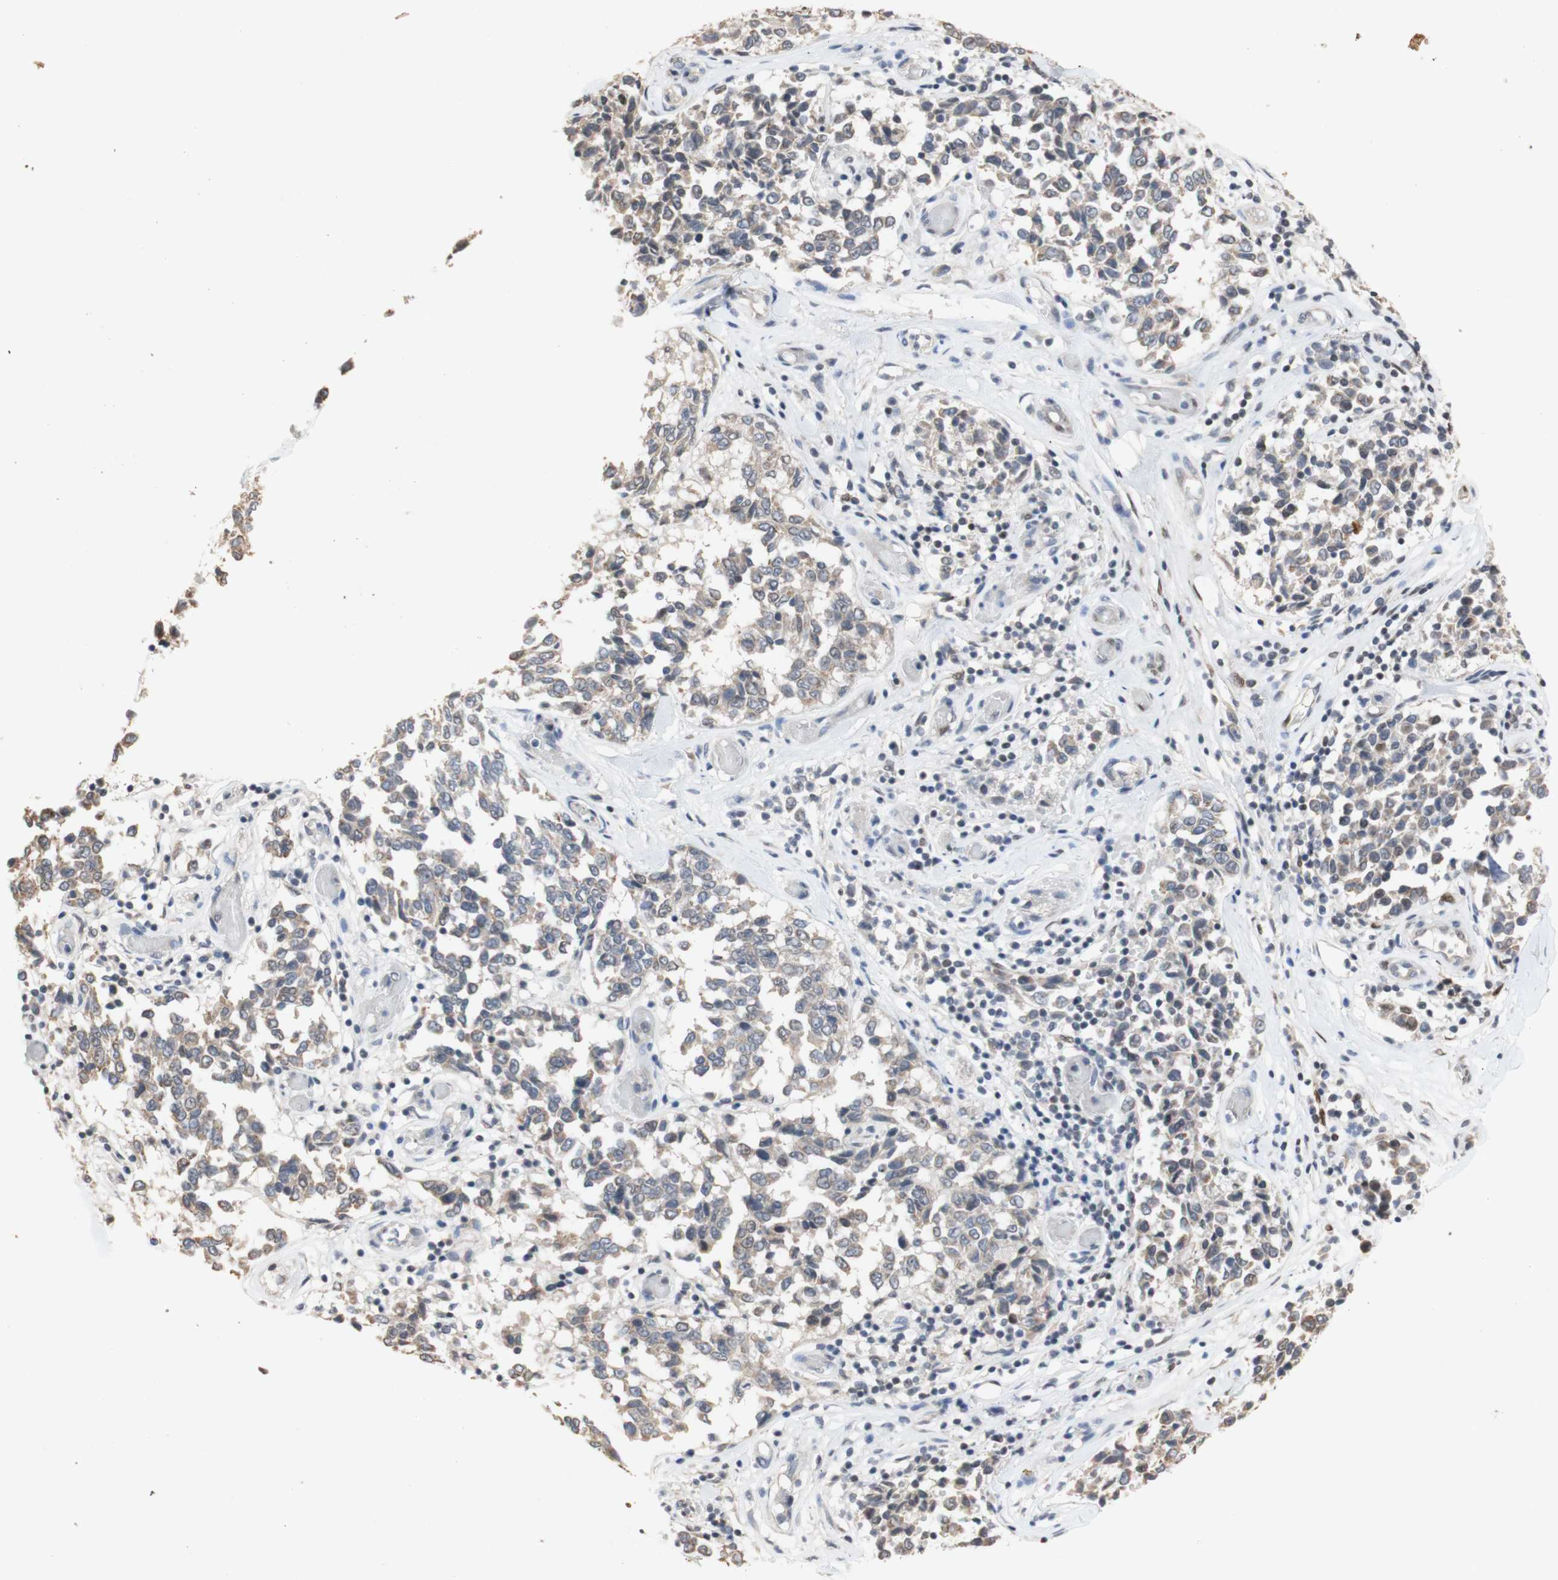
{"staining": {"intensity": "weak", "quantity": ">75%", "location": "cytoplasmic/membranous"}, "tissue": "melanoma", "cell_type": "Tumor cells", "image_type": "cancer", "snomed": [{"axis": "morphology", "description": "Malignant melanoma, NOS"}, {"axis": "topography", "description": "Skin"}], "caption": "High-power microscopy captured an immunohistochemistry (IHC) micrograph of melanoma, revealing weak cytoplasmic/membranous expression in about >75% of tumor cells.", "gene": "FOSB", "patient": {"sex": "female", "age": 64}}